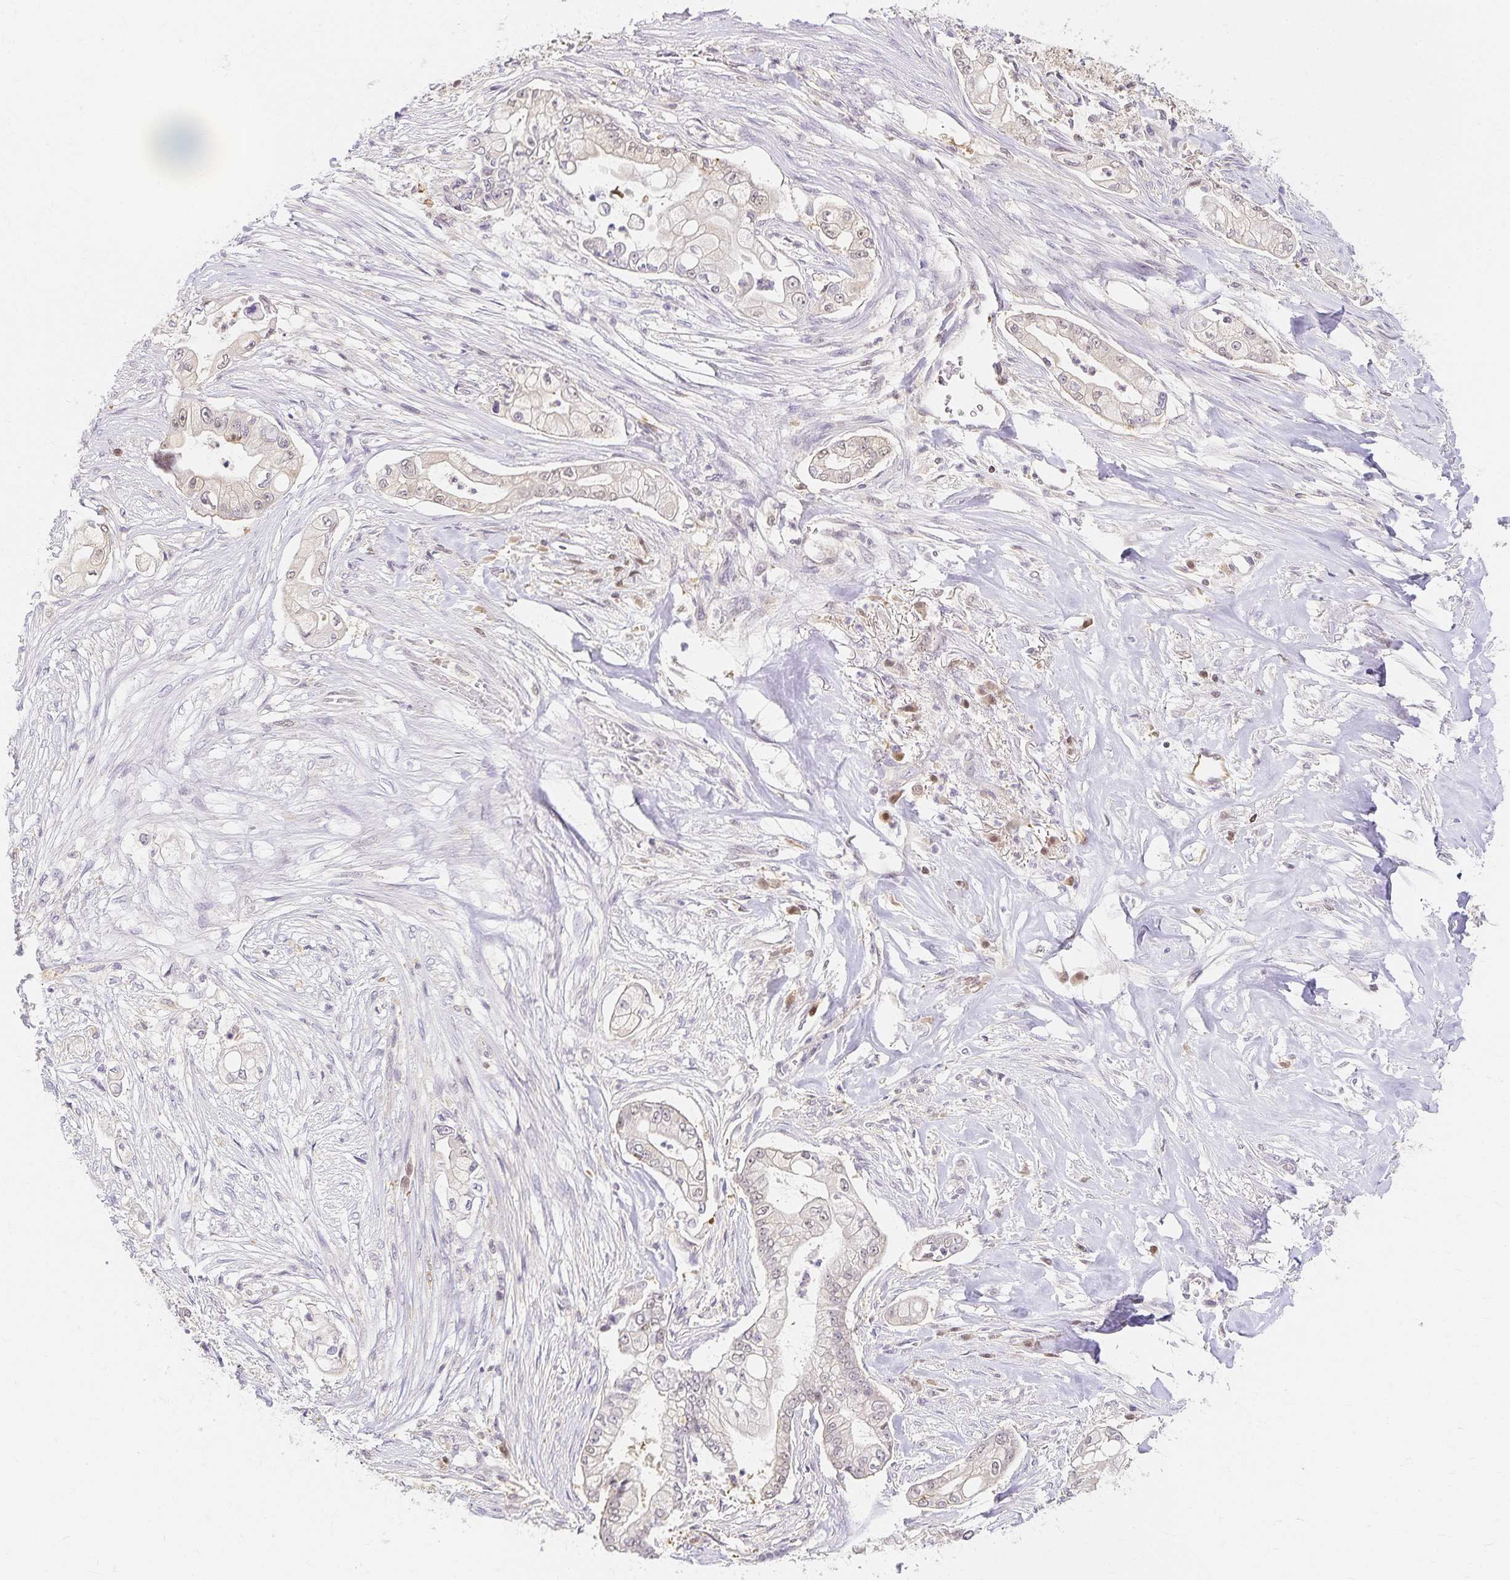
{"staining": {"intensity": "negative", "quantity": "none", "location": "none"}, "tissue": "pancreatic cancer", "cell_type": "Tumor cells", "image_type": "cancer", "snomed": [{"axis": "morphology", "description": "Adenocarcinoma, NOS"}, {"axis": "topography", "description": "Pancreas"}], "caption": "DAB (3,3'-diaminobenzidine) immunohistochemical staining of human adenocarcinoma (pancreatic) exhibits no significant expression in tumor cells.", "gene": "AZGP1", "patient": {"sex": "female", "age": 69}}